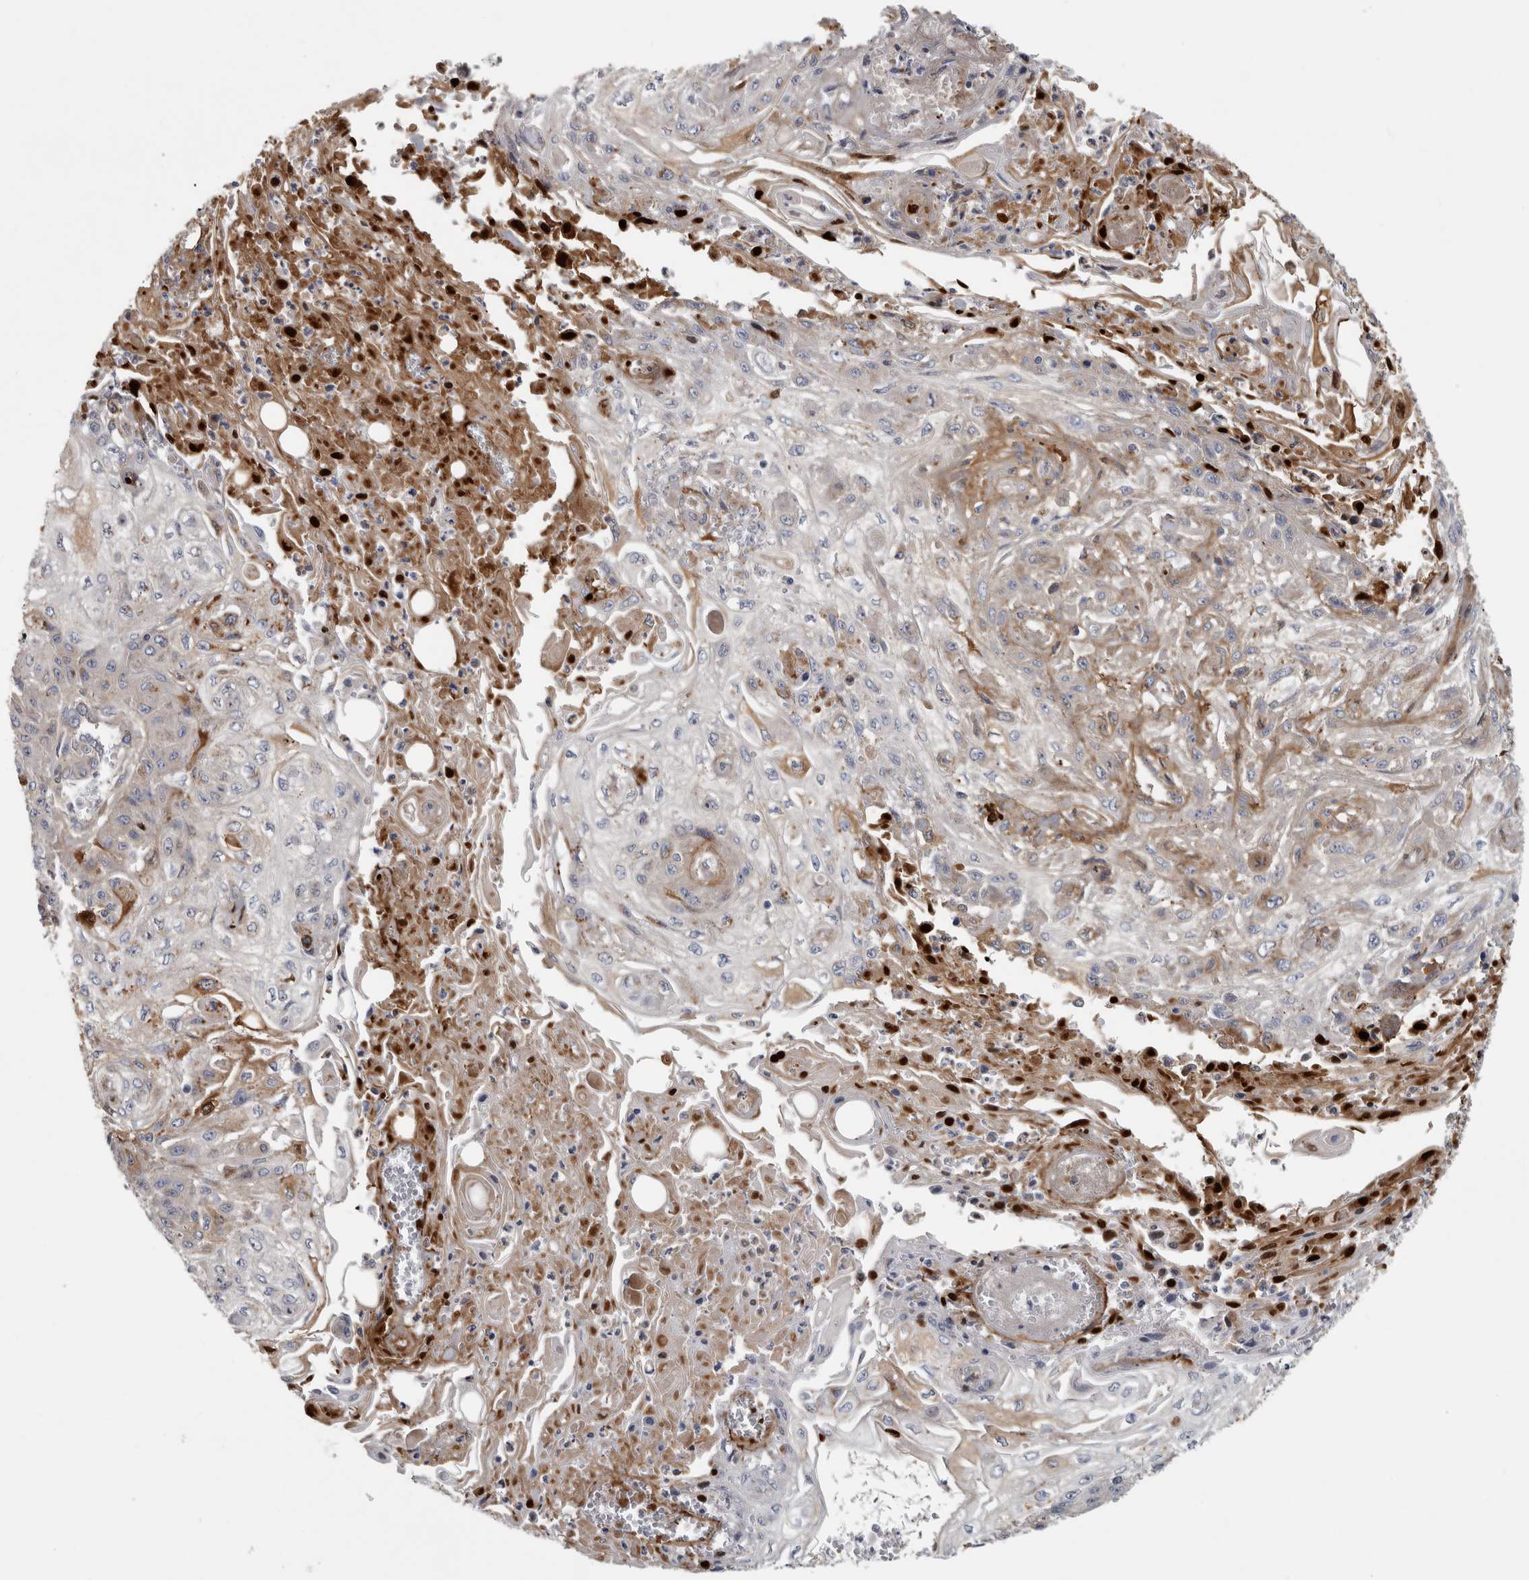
{"staining": {"intensity": "weak", "quantity": "<25%", "location": "cytoplasmic/membranous"}, "tissue": "skin cancer", "cell_type": "Tumor cells", "image_type": "cancer", "snomed": [{"axis": "morphology", "description": "Squamous cell carcinoma, NOS"}, {"axis": "morphology", "description": "Squamous cell carcinoma, metastatic, NOS"}, {"axis": "topography", "description": "Skin"}, {"axis": "topography", "description": "Lymph node"}], "caption": "The histopathology image demonstrates no staining of tumor cells in skin metastatic squamous cell carcinoma. The staining is performed using DAB (3,3'-diaminobenzidine) brown chromogen with nuclei counter-stained in using hematoxylin.", "gene": "ATXN2", "patient": {"sex": "male", "age": 75}}